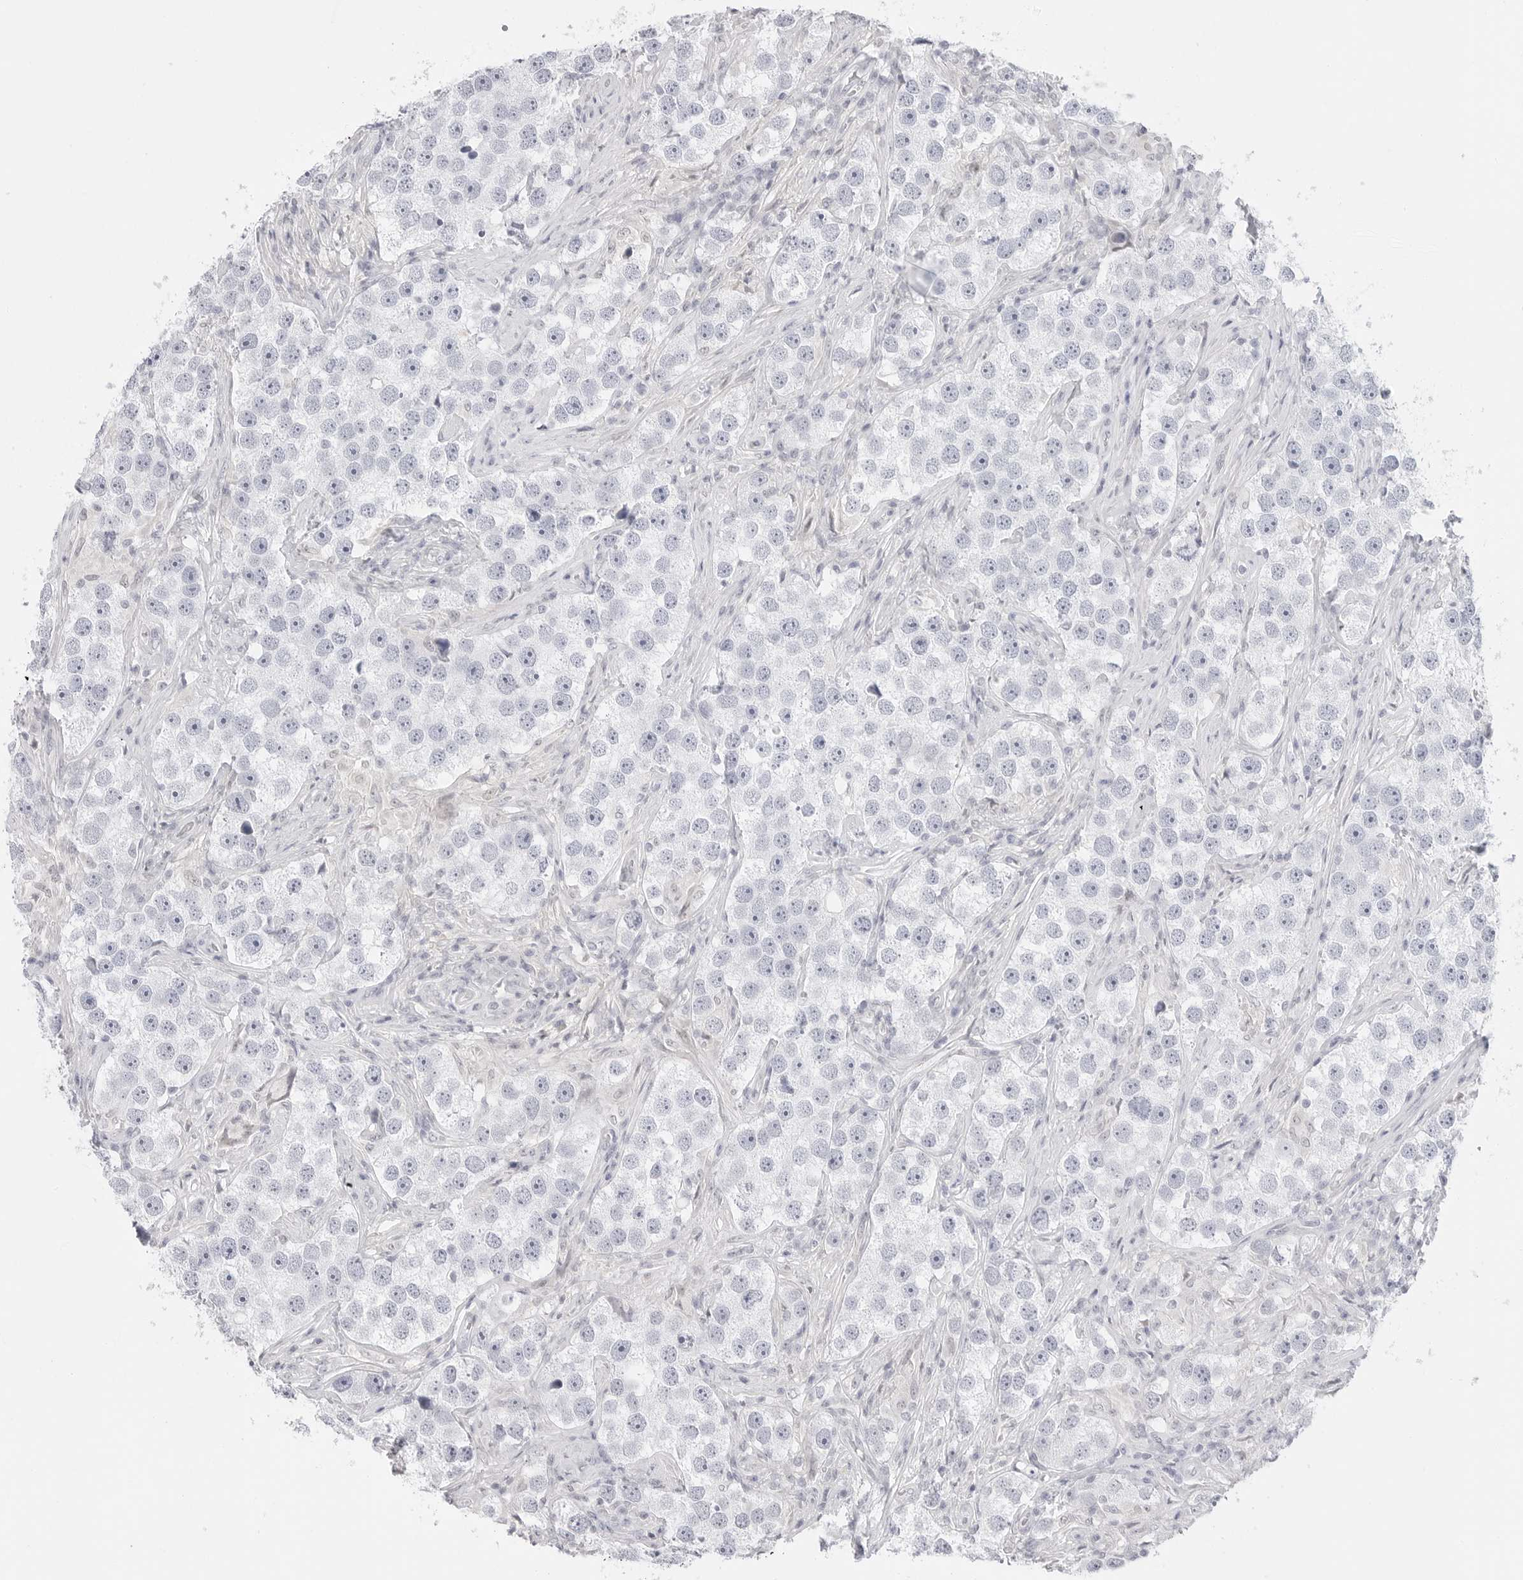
{"staining": {"intensity": "negative", "quantity": "none", "location": "none"}, "tissue": "testis cancer", "cell_type": "Tumor cells", "image_type": "cancer", "snomed": [{"axis": "morphology", "description": "Seminoma, NOS"}, {"axis": "topography", "description": "Testis"}], "caption": "High power microscopy image of an IHC micrograph of testis seminoma, revealing no significant positivity in tumor cells.", "gene": "HMGCS2", "patient": {"sex": "male", "age": 49}}